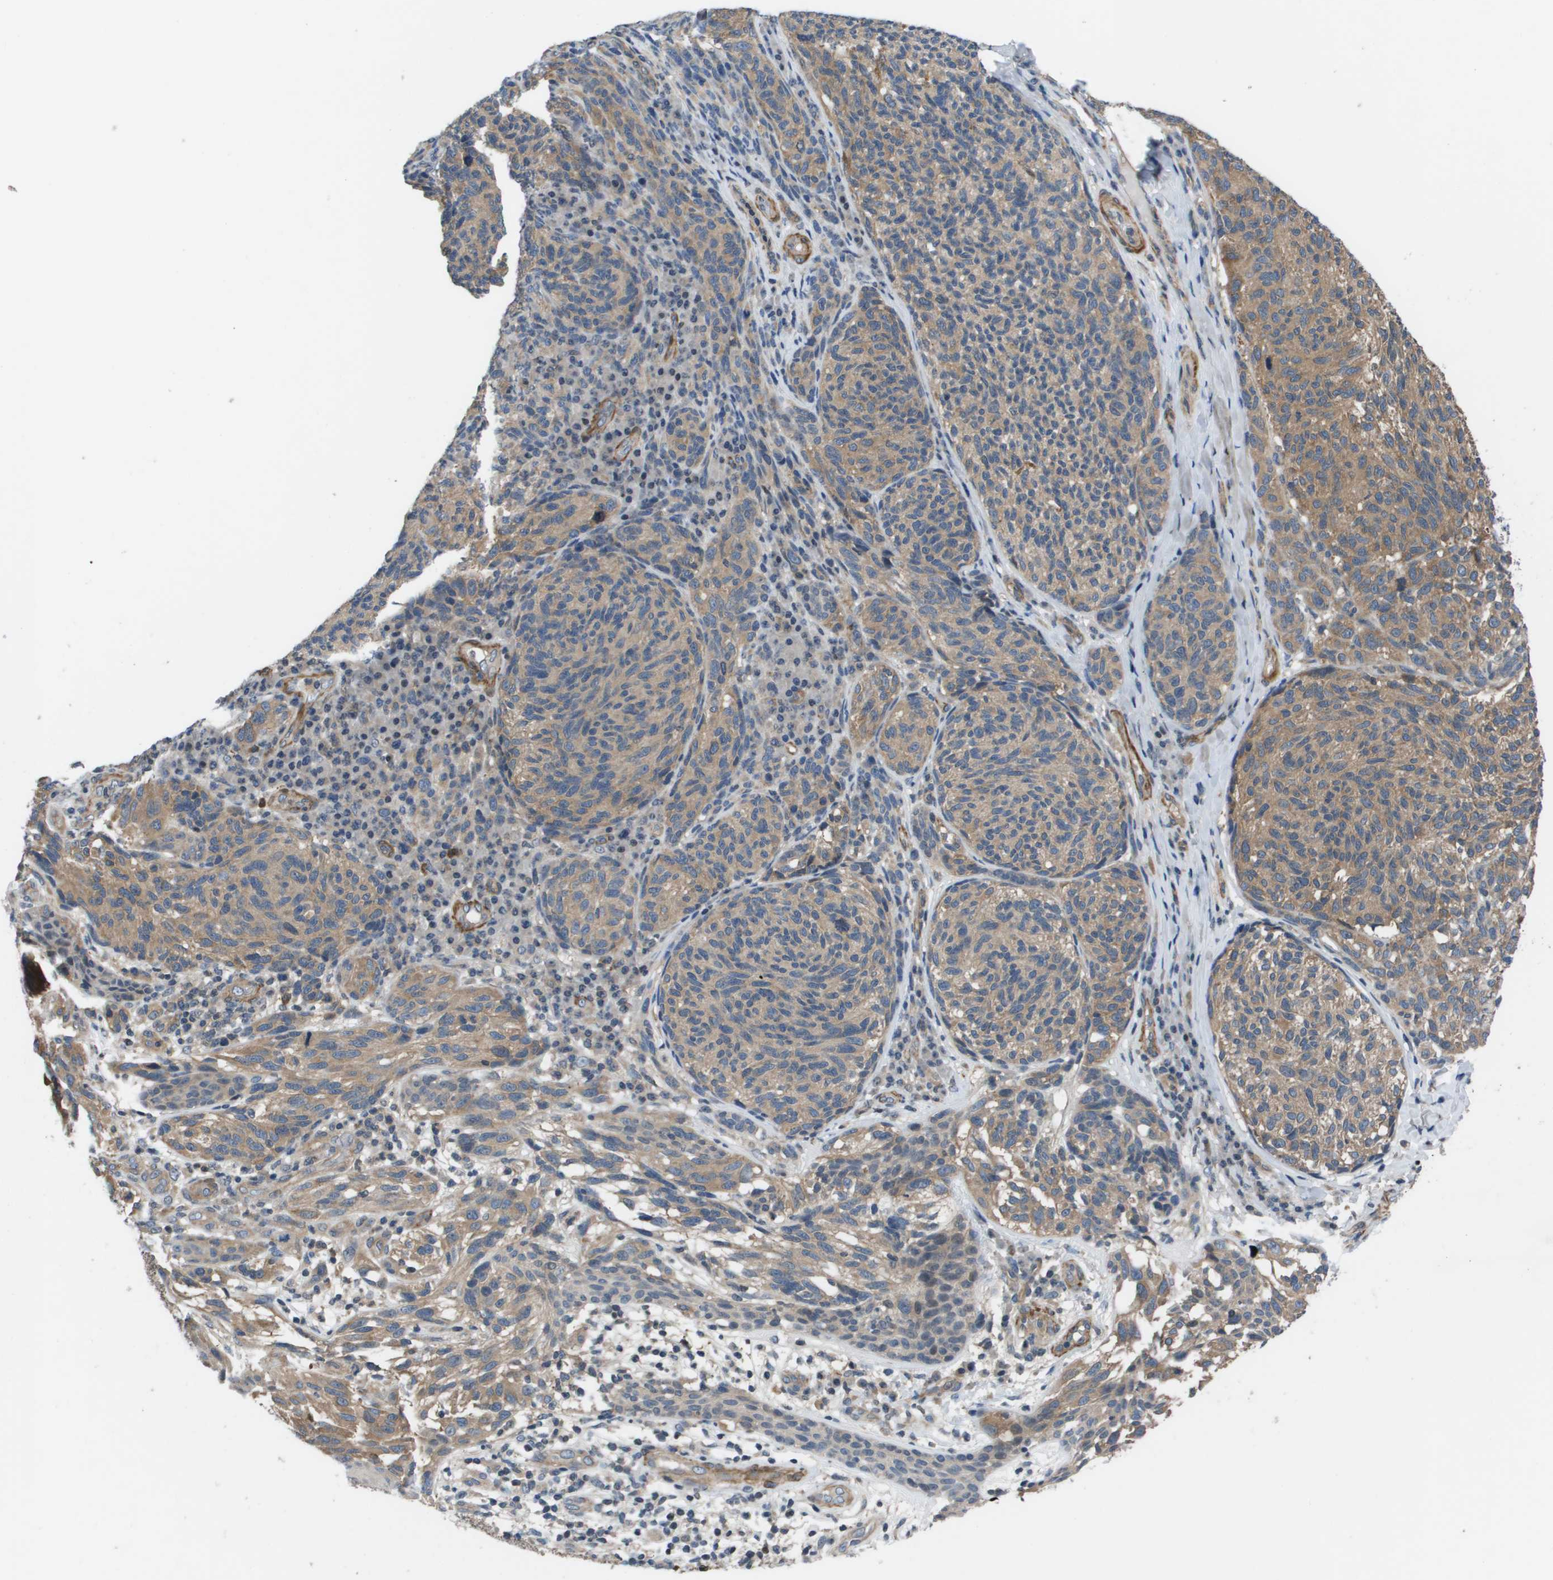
{"staining": {"intensity": "moderate", "quantity": ">75%", "location": "cytoplasmic/membranous"}, "tissue": "melanoma", "cell_type": "Tumor cells", "image_type": "cancer", "snomed": [{"axis": "morphology", "description": "Malignant melanoma, NOS"}, {"axis": "topography", "description": "Skin"}], "caption": "This photomicrograph reveals immunohistochemistry (IHC) staining of human malignant melanoma, with medium moderate cytoplasmic/membranous expression in approximately >75% of tumor cells.", "gene": "ENPP5", "patient": {"sex": "female", "age": 73}}